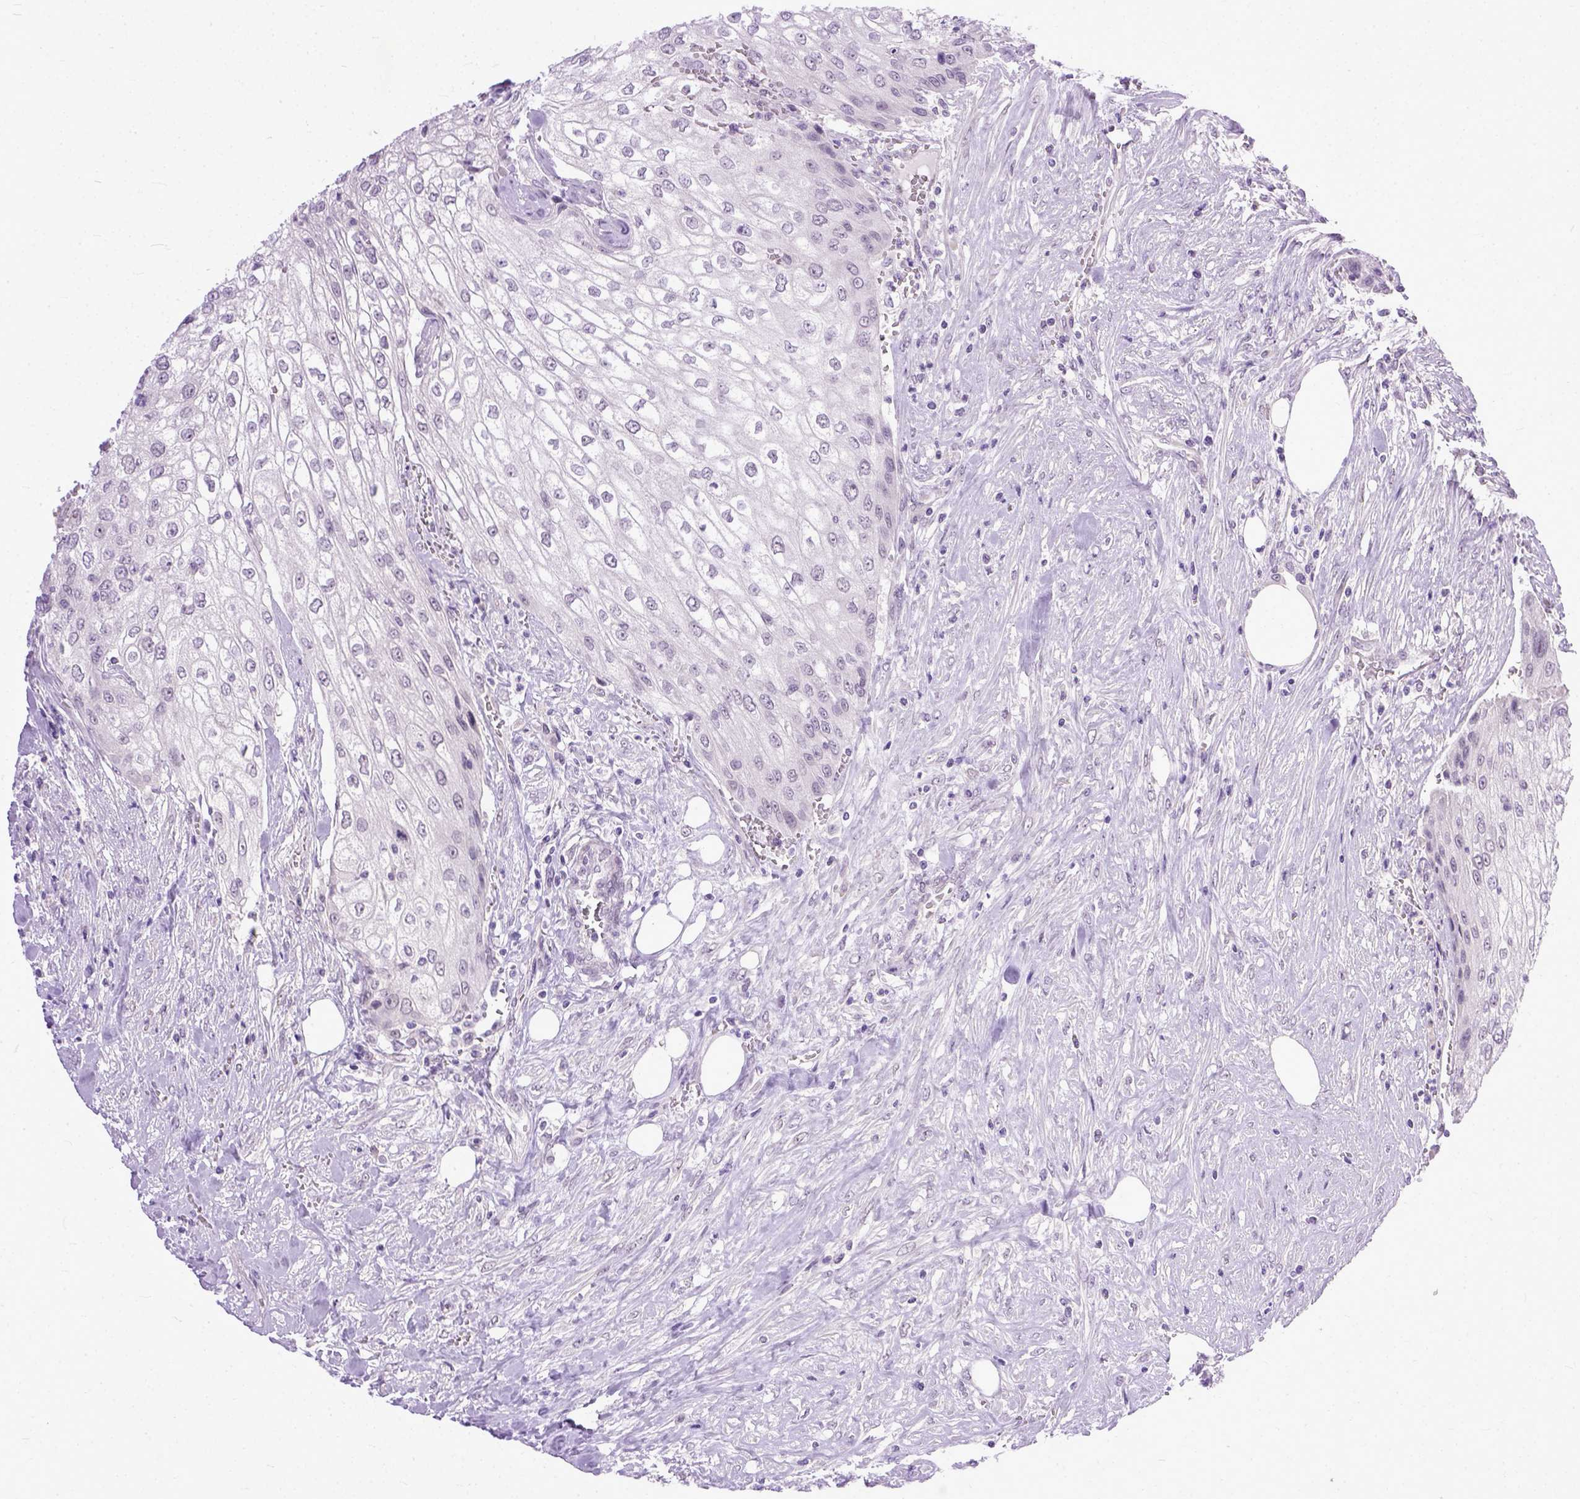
{"staining": {"intensity": "negative", "quantity": "none", "location": "none"}, "tissue": "urothelial cancer", "cell_type": "Tumor cells", "image_type": "cancer", "snomed": [{"axis": "morphology", "description": "Urothelial carcinoma, High grade"}, {"axis": "topography", "description": "Urinary bladder"}], "caption": "Immunohistochemistry micrograph of neoplastic tissue: urothelial cancer stained with DAB (3,3'-diaminobenzidine) displays no significant protein positivity in tumor cells.", "gene": "TCEAL7", "patient": {"sex": "male", "age": 62}}